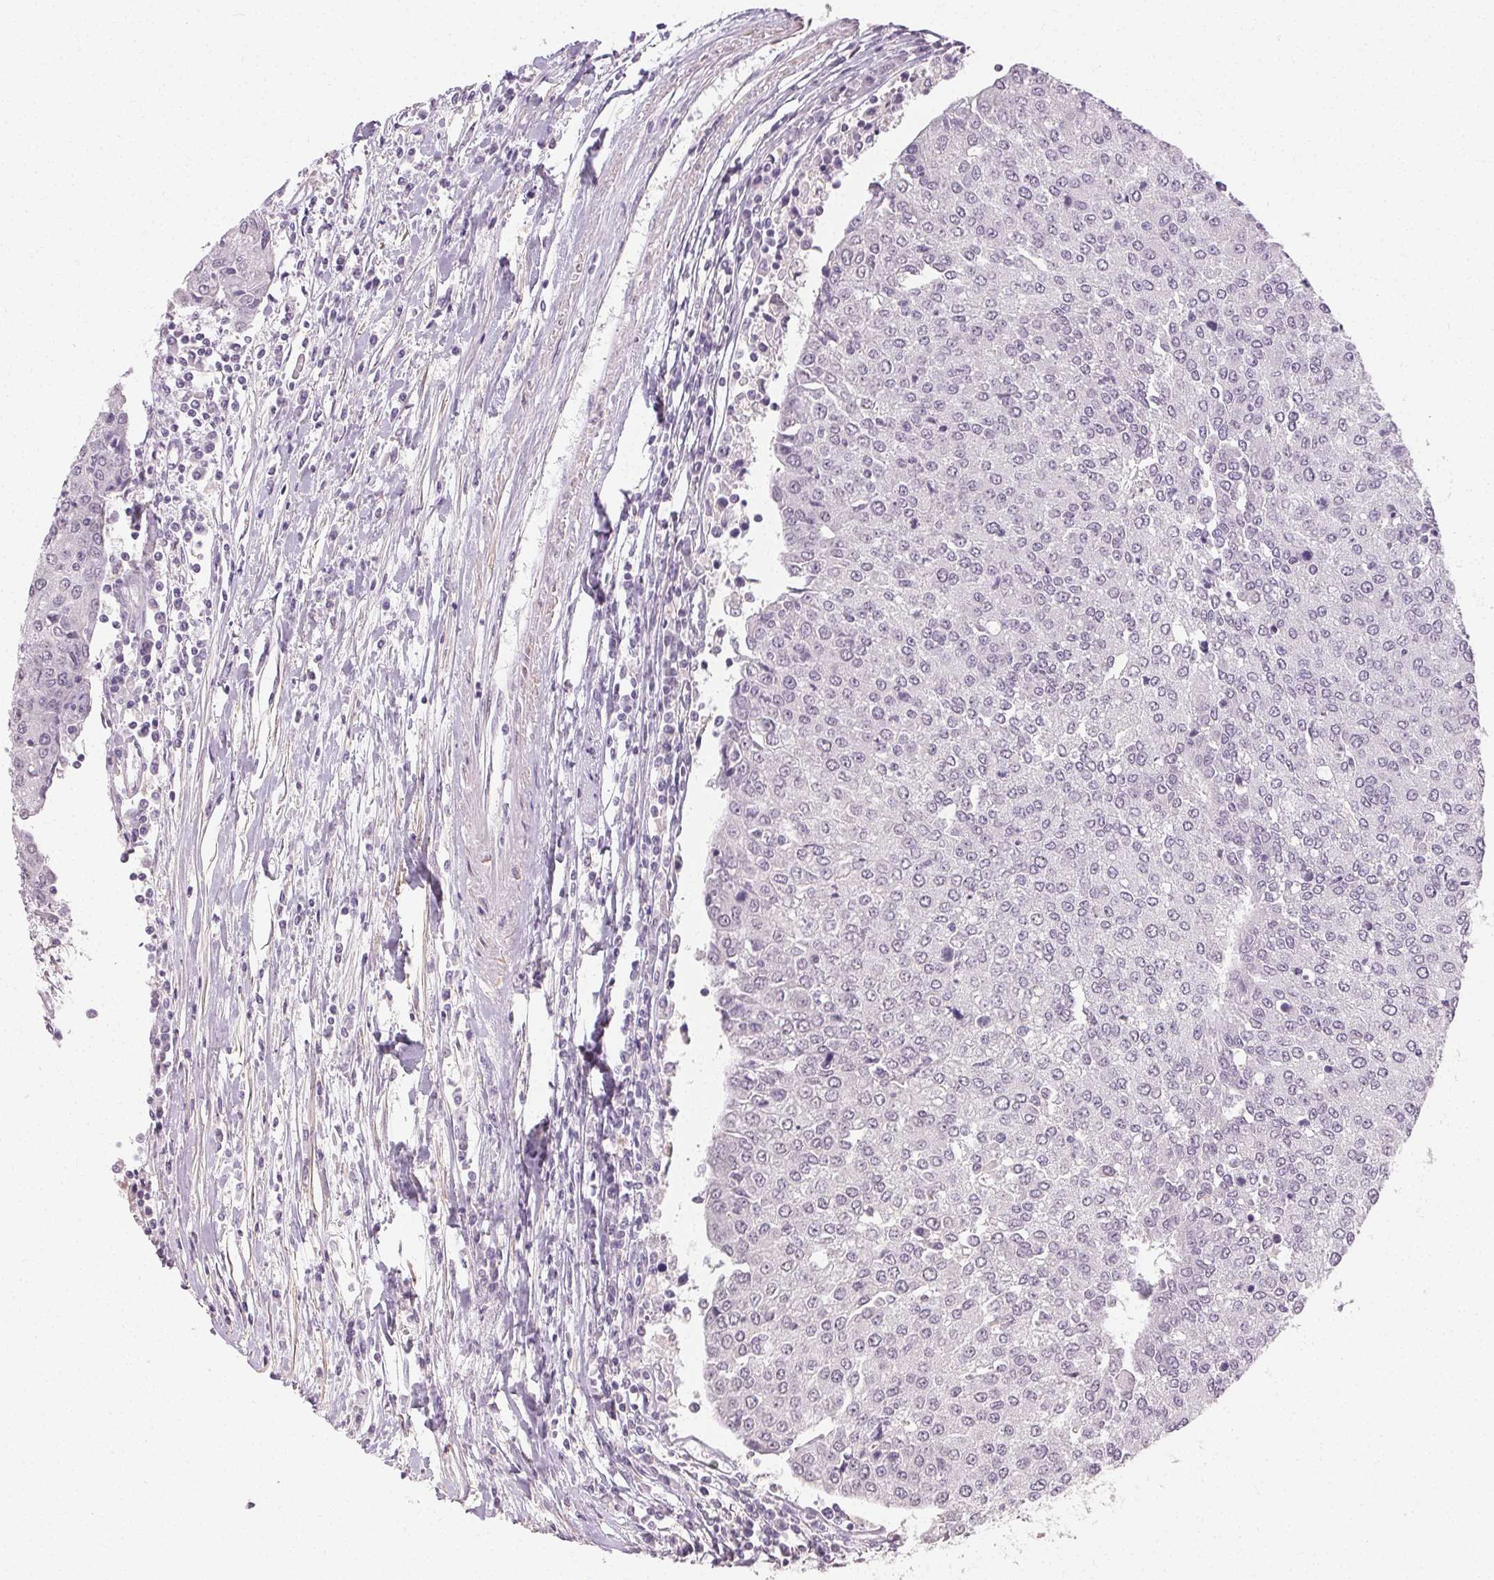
{"staining": {"intensity": "negative", "quantity": "none", "location": "none"}, "tissue": "urothelial cancer", "cell_type": "Tumor cells", "image_type": "cancer", "snomed": [{"axis": "morphology", "description": "Urothelial carcinoma, High grade"}, {"axis": "topography", "description": "Urinary bladder"}], "caption": "Histopathology image shows no protein positivity in tumor cells of urothelial cancer tissue.", "gene": "TMEM174", "patient": {"sex": "female", "age": 85}}